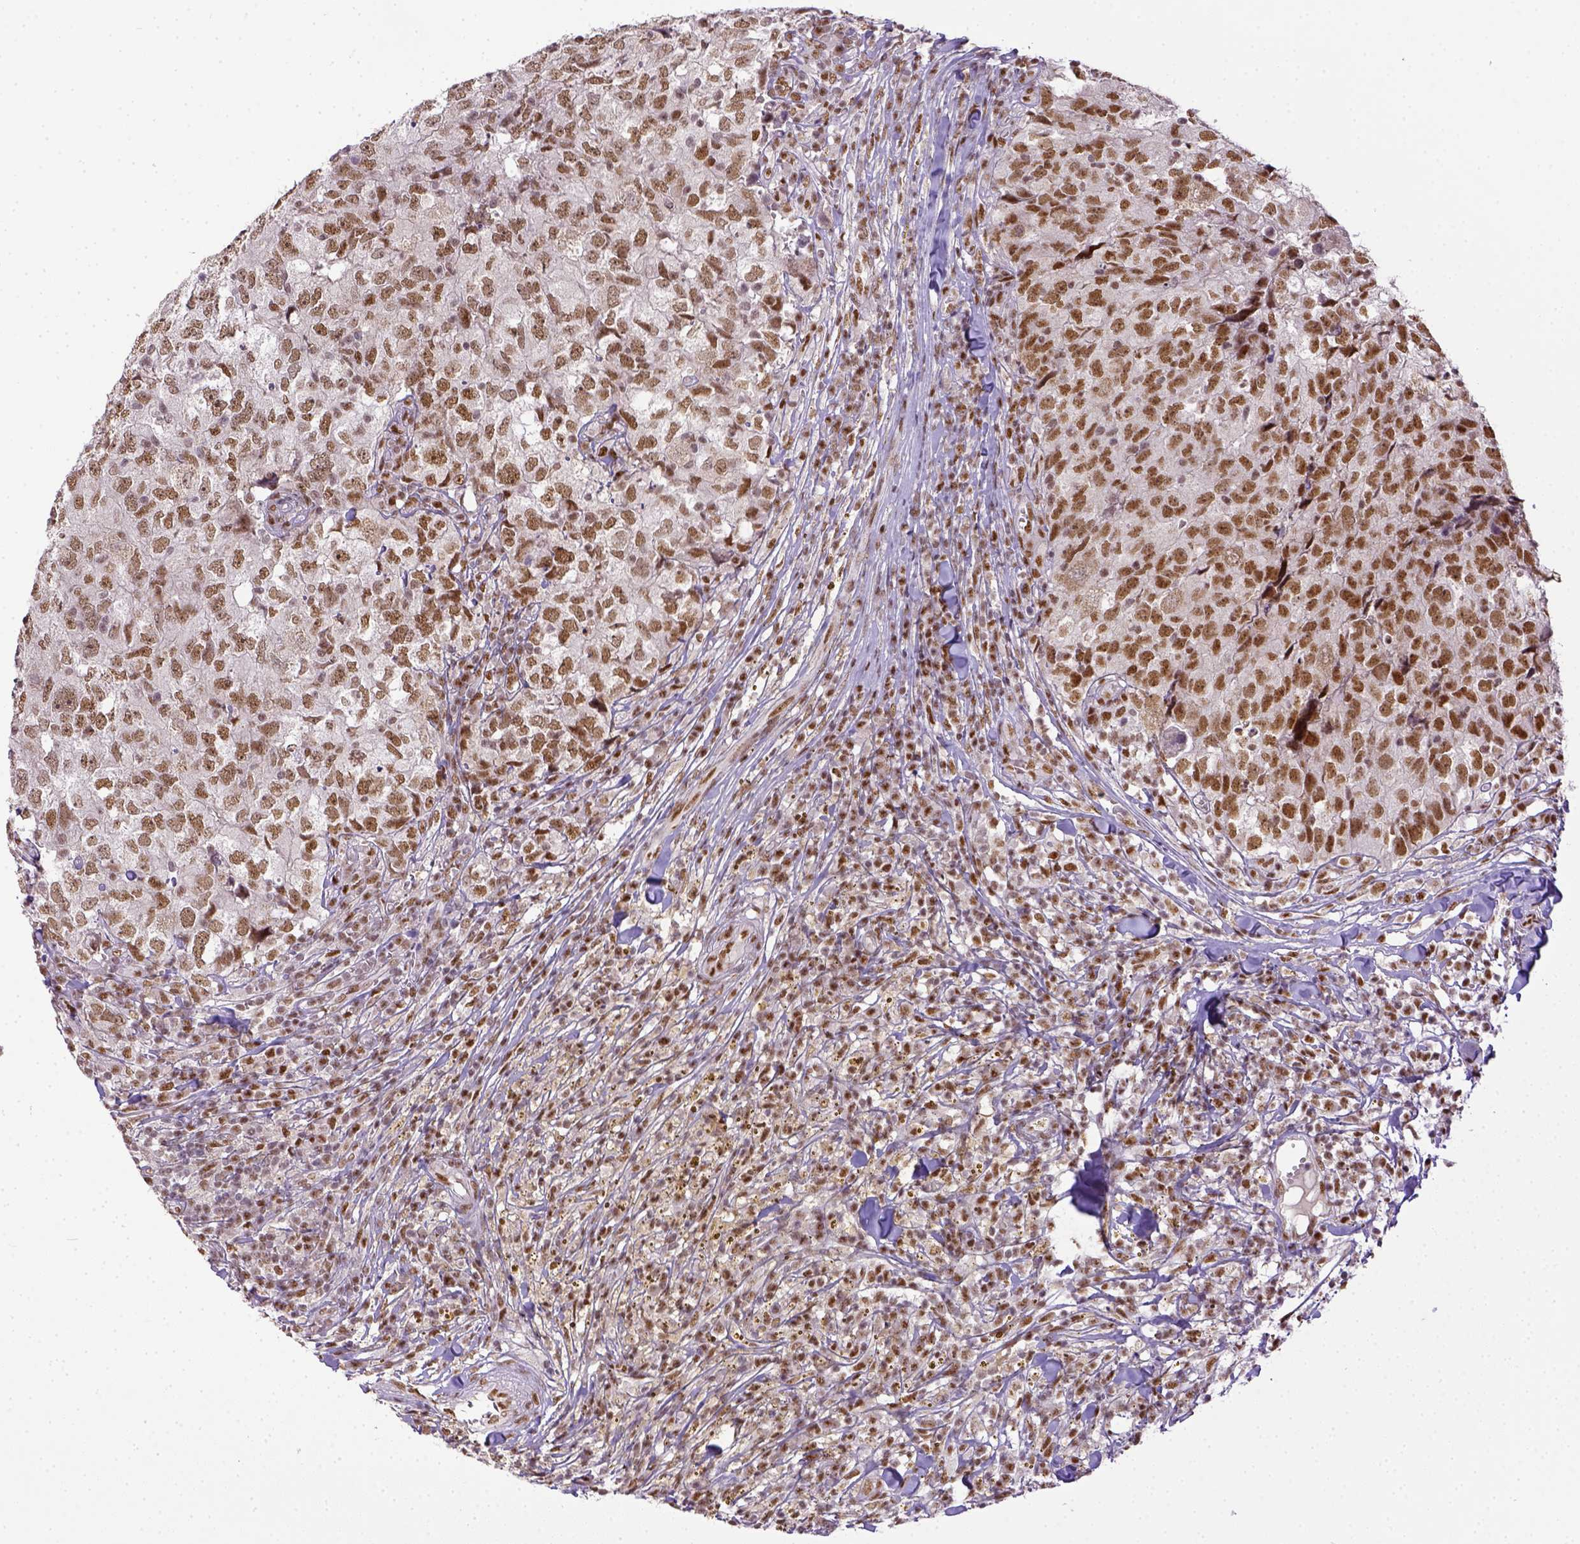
{"staining": {"intensity": "moderate", "quantity": ">75%", "location": "cytoplasmic/membranous"}, "tissue": "breast cancer", "cell_type": "Tumor cells", "image_type": "cancer", "snomed": [{"axis": "morphology", "description": "Duct carcinoma"}, {"axis": "topography", "description": "Breast"}], "caption": "Immunohistochemical staining of breast cancer (intraductal carcinoma) reveals medium levels of moderate cytoplasmic/membranous positivity in about >75% of tumor cells.", "gene": "ERCC1", "patient": {"sex": "female", "age": 30}}